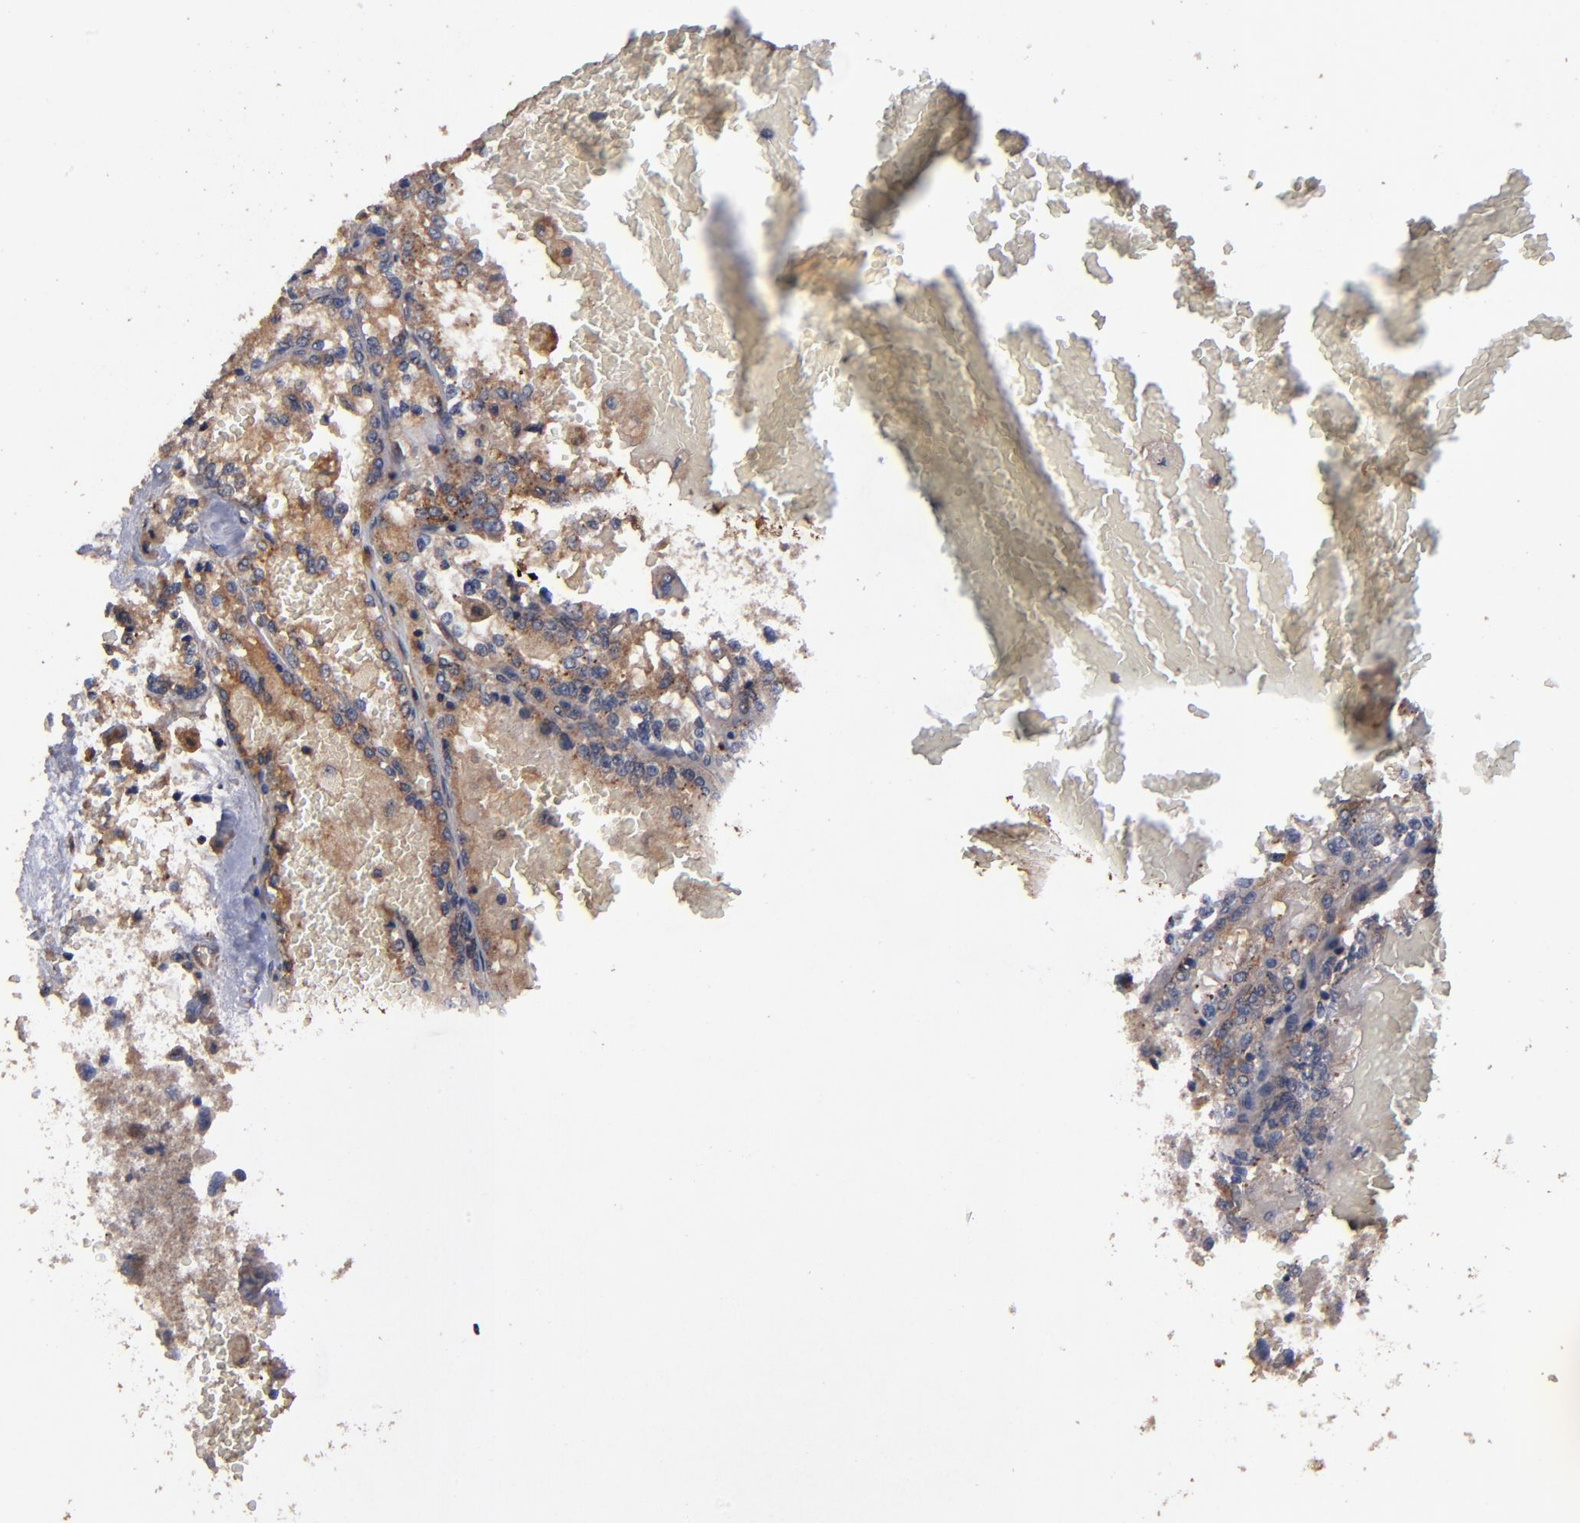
{"staining": {"intensity": "moderate", "quantity": ">75%", "location": "cytoplasmic/membranous"}, "tissue": "renal cancer", "cell_type": "Tumor cells", "image_type": "cancer", "snomed": [{"axis": "morphology", "description": "Adenocarcinoma, NOS"}, {"axis": "topography", "description": "Kidney"}], "caption": "Human renal cancer (adenocarcinoma) stained with a brown dye displays moderate cytoplasmic/membranous positive expression in approximately >75% of tumor cells.", "gene": "BDKRB1", "patient": {"sex": "female", "age": 56}}